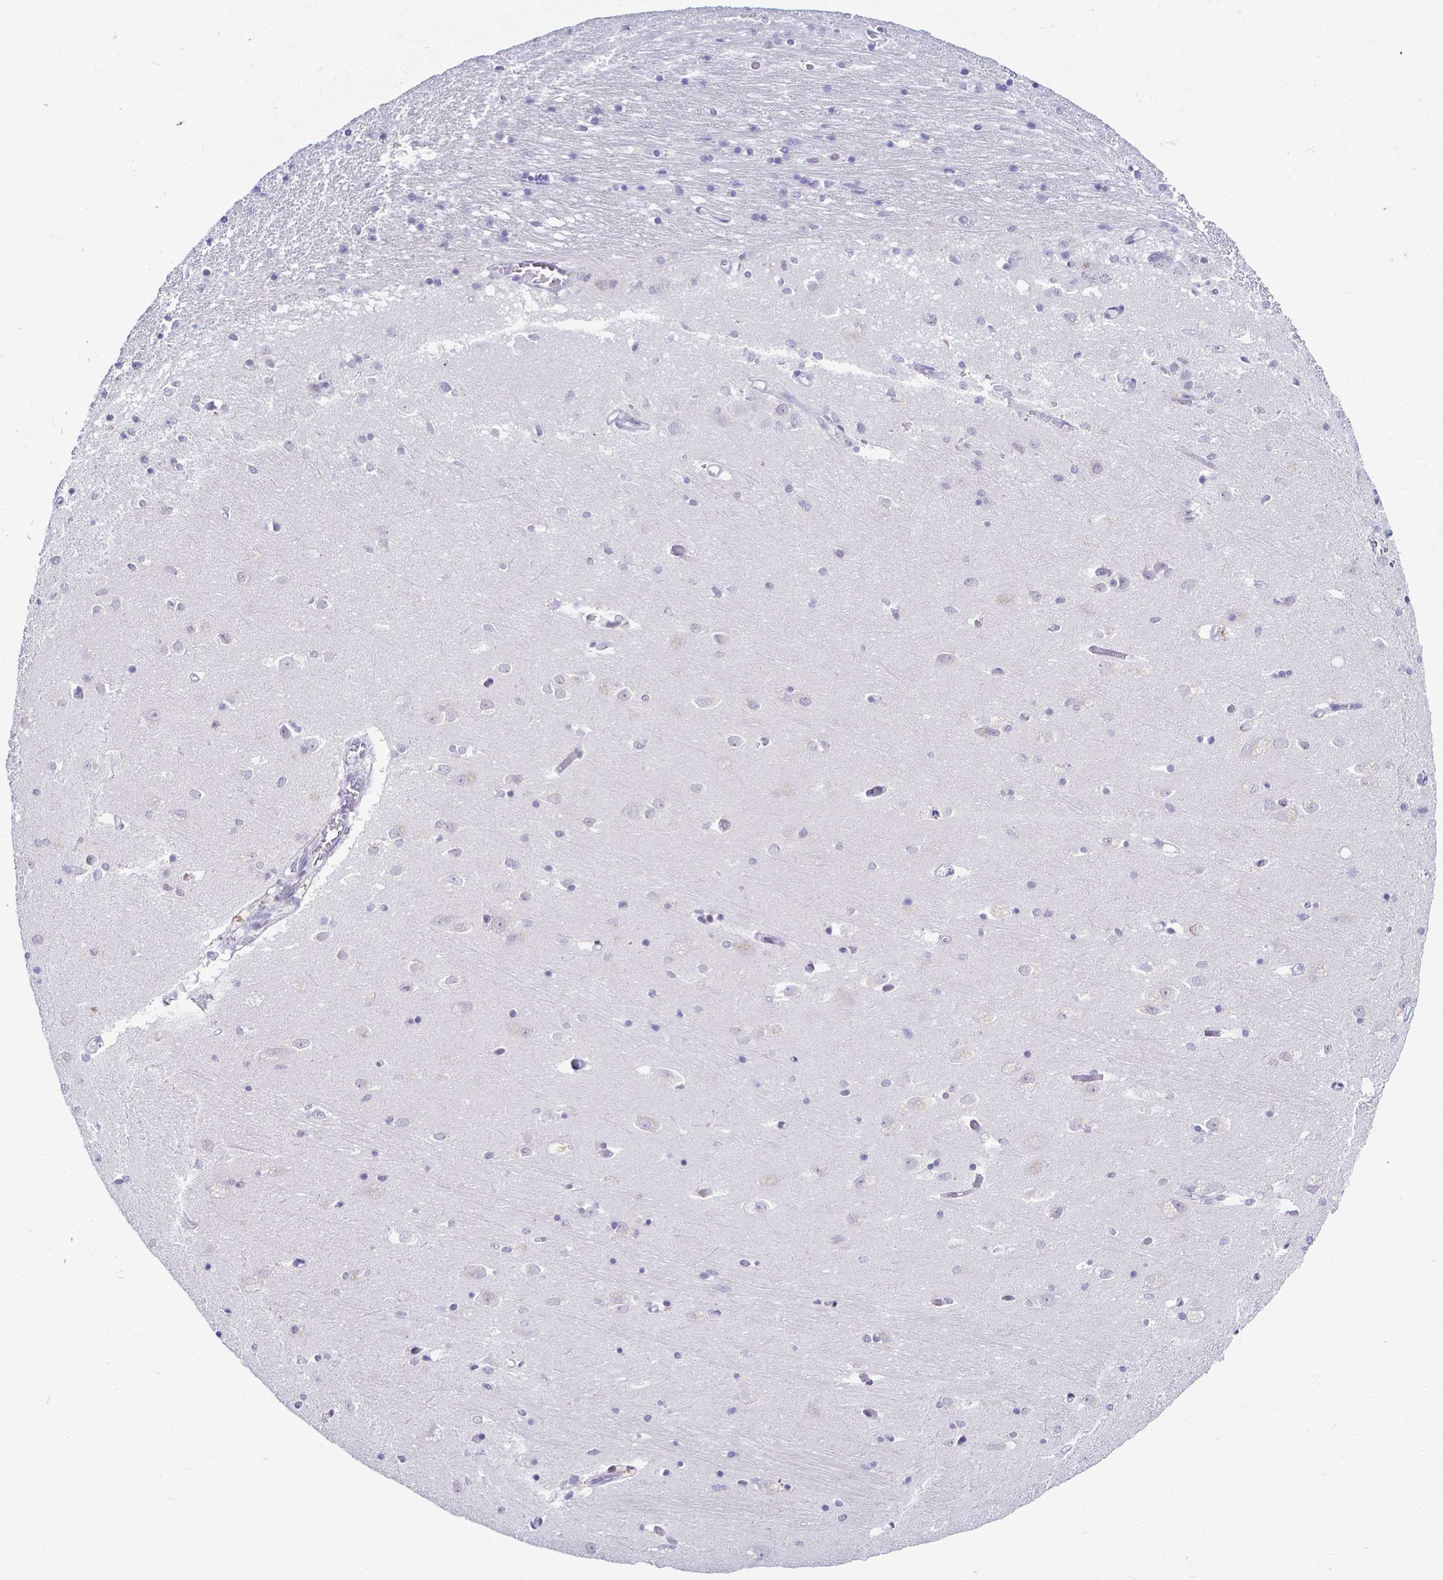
{"staining": {"intensity": "negative", "quantity": "none", "location": "none"}, "tissue": "caudate", "cell_type": "Glial cells", "image_type": "normal", "snomed": [{"axis": "morphology", "description": "Normal tissue, NOS"}, {"axis": "topography", "description": "Lateral ventricle wall"}, {"axis": "topography", "description": "Hippocampus"}], "caption": "Caudate was stained to show a protein in brown. There is no significant staining in glial cells. Brightfield microscopy of immunohistochemistry stained with DAB (3,3'-diaminobenzidine) (brown) and hematoxylin (blue), captured at high magnification.", "gene": "FAM83G", "patient": {"sex": "female", "age": 63}}